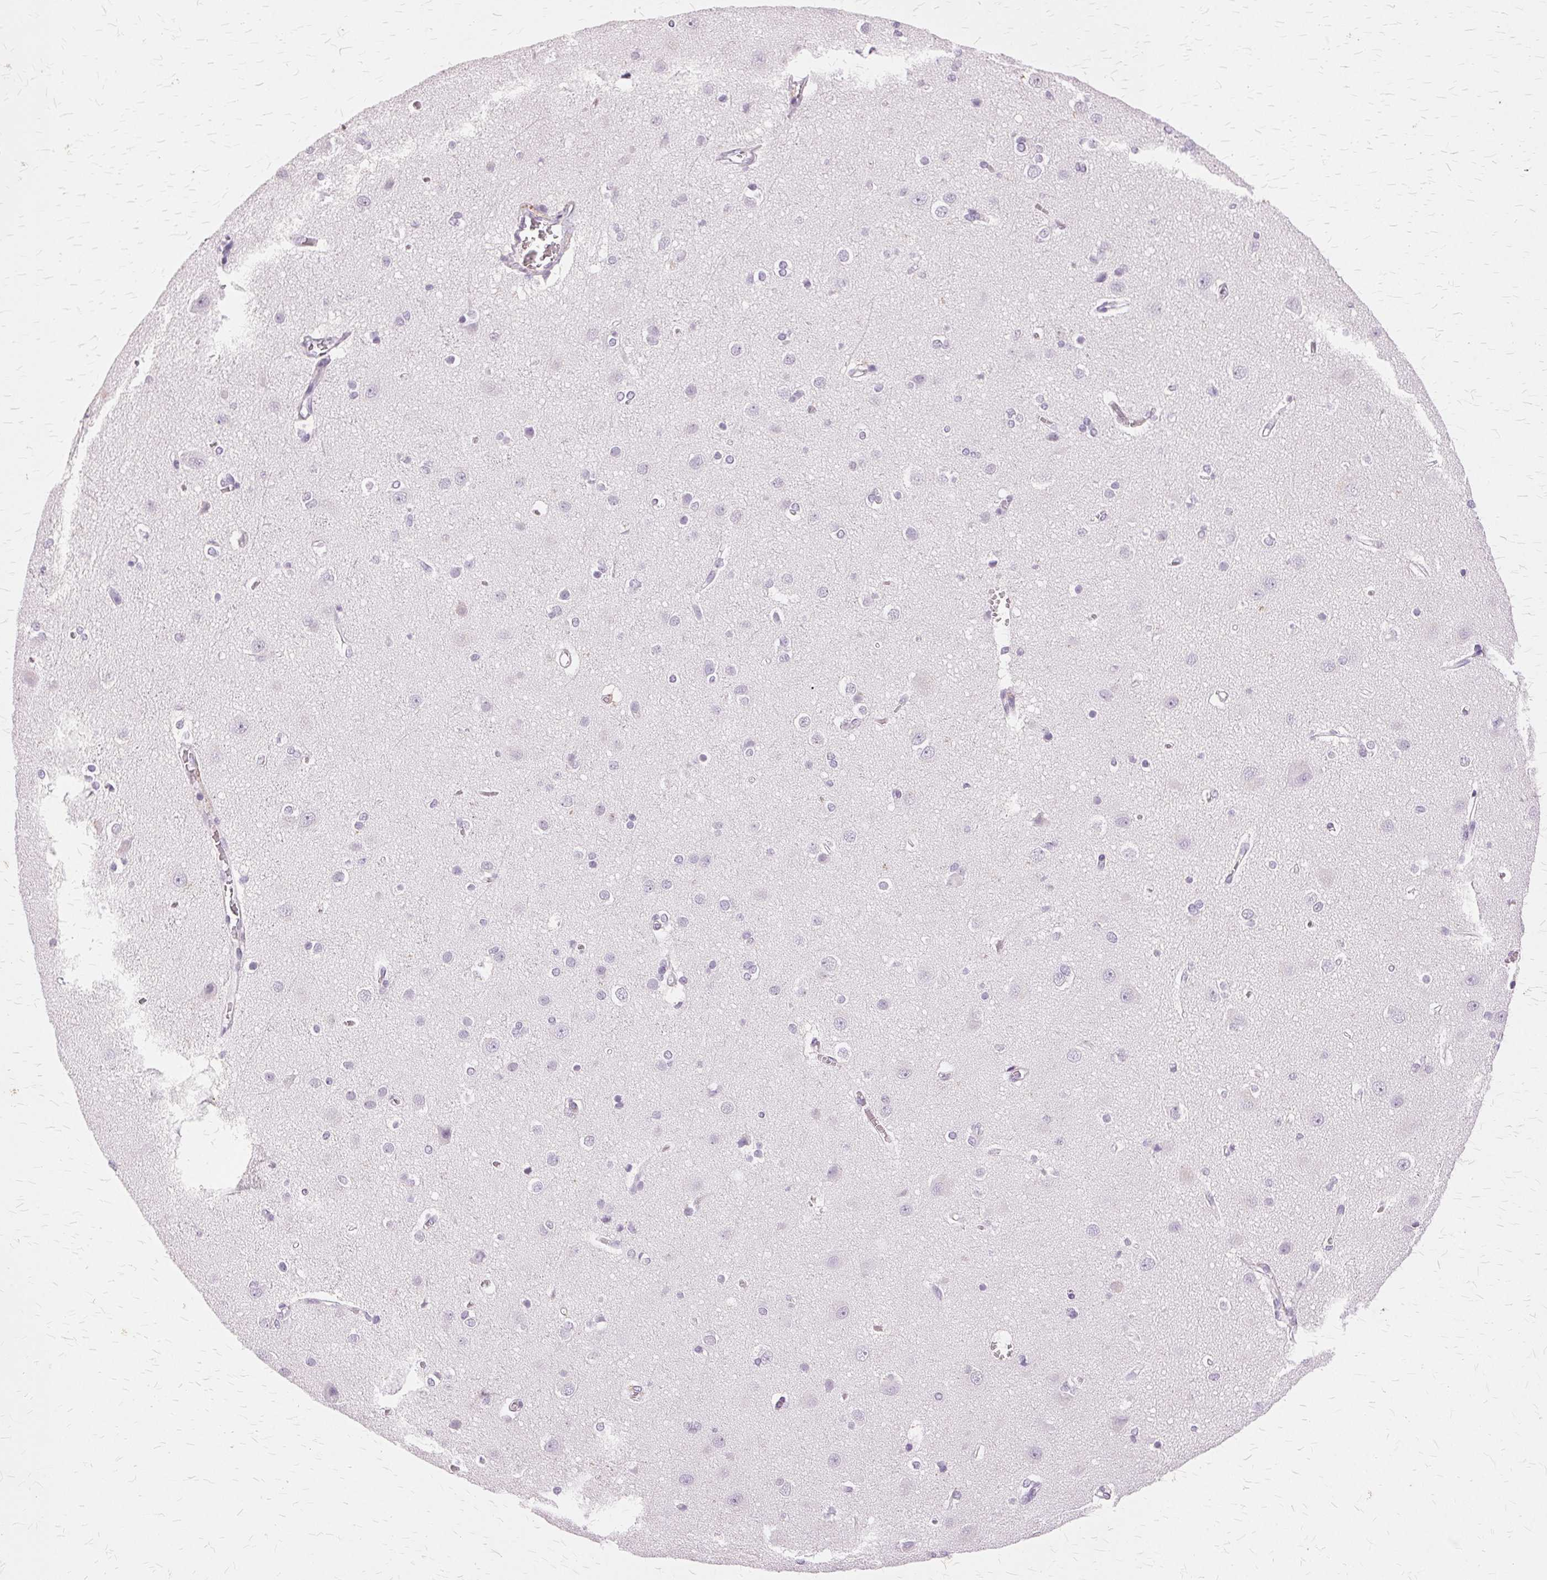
{"staining": {"intensity": "negative", "quantity": "none", "location": "none"}, "tissue": "cerebral cortex", "cell_type": "Endothelial cells", "image_type": "normal", "snomed": [{"axis": "morphology", "description": "Normal tissue, NOS"}, {"axis": "topography", "description": "Cerebral cortex"}], "caption": "Histopathology image shows no protein expression in endothelial cells of benign cerebral cortex. The staining was performed using DAB to visualize the protein expression in brown, while the nuclei were stained in blue with hematoxylin (Magnification: 20x).", "gene": "SLC45A3", "patient": {"sex": "male", "age": 37}}